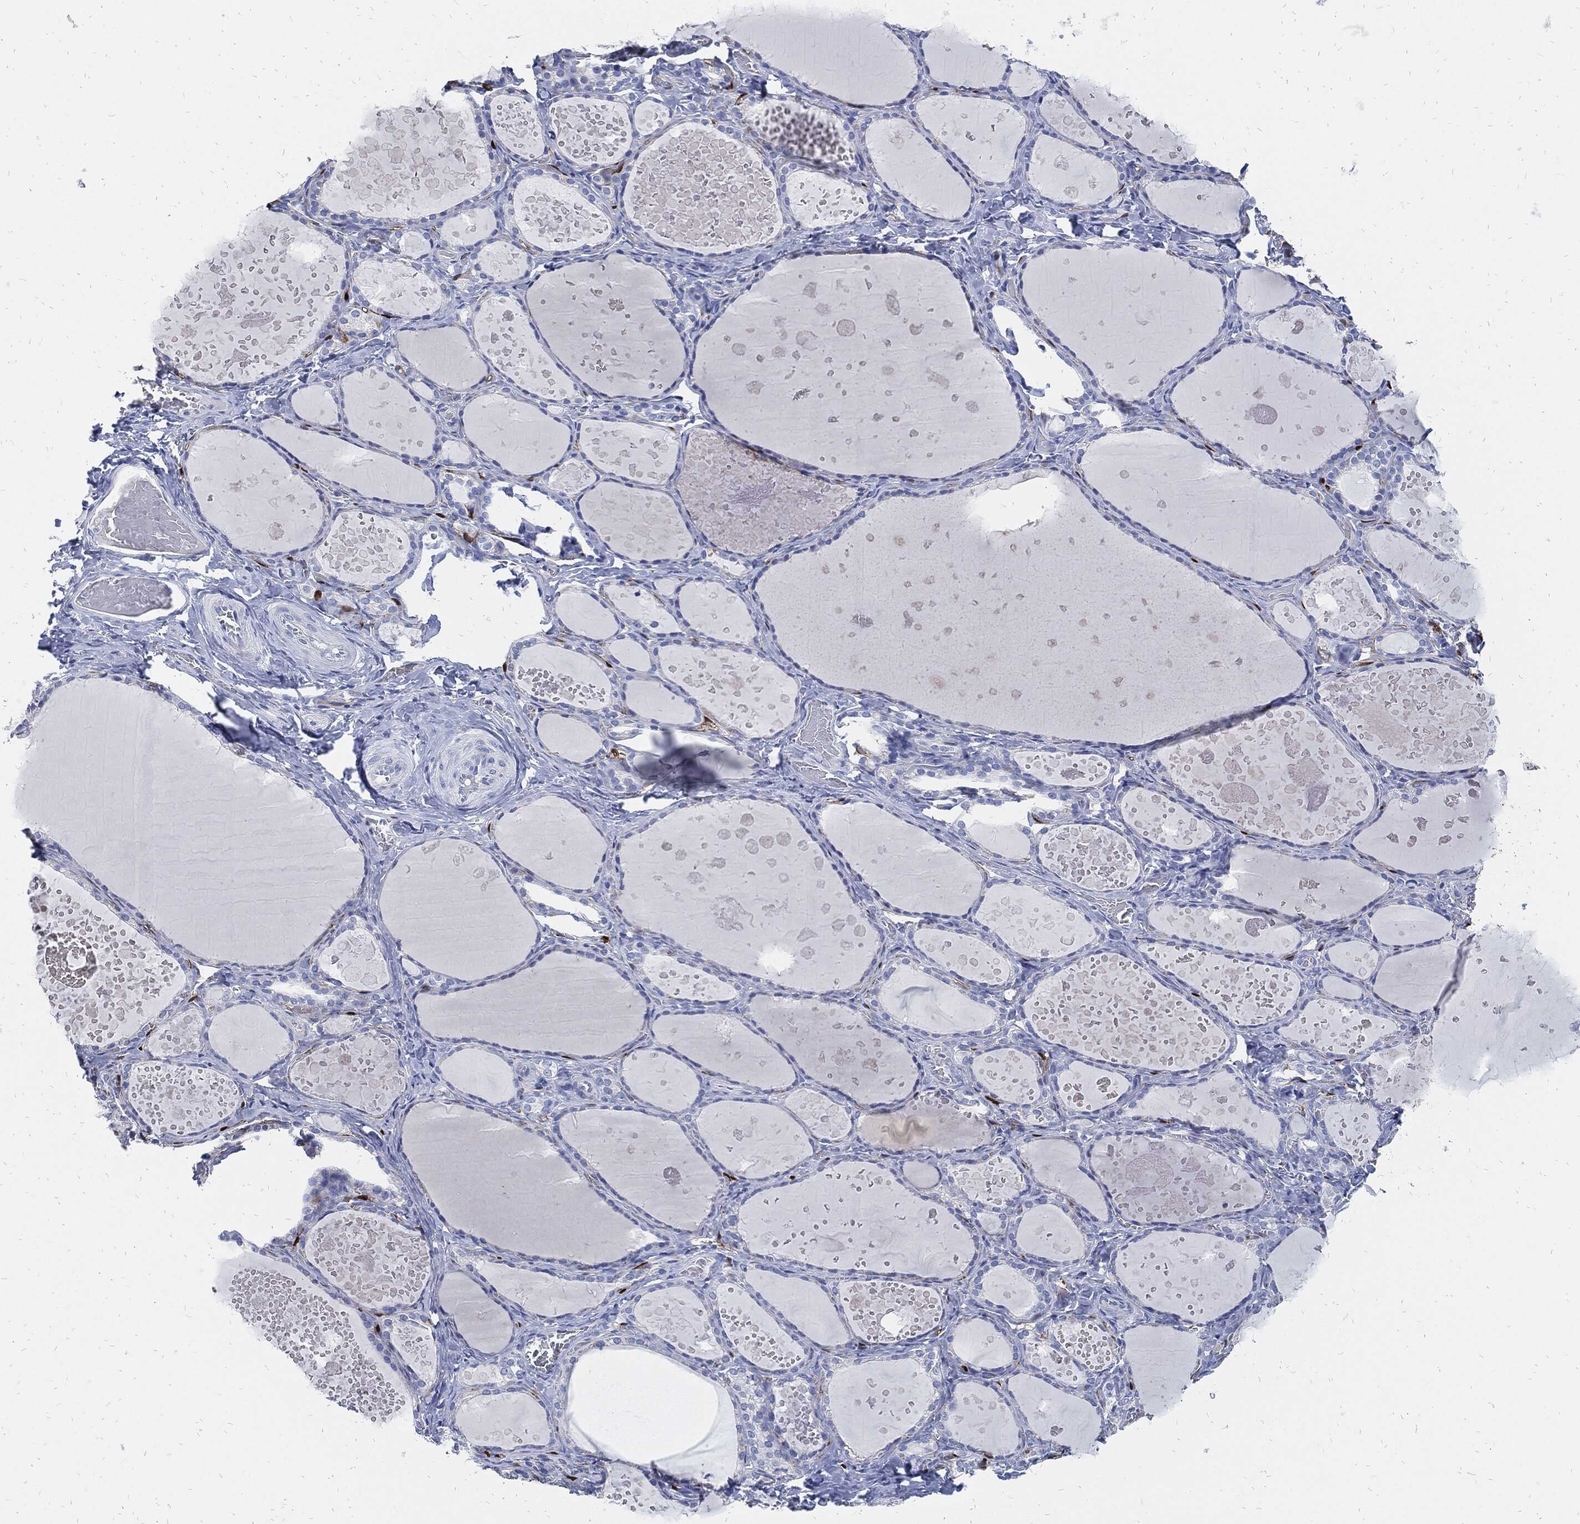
{"staining": {"intensity": "negative", "quantity": "none", "location": "none"}, "tissue": "thyroid gland", "cell_type": "Glandular cells", "image_type": "normal", "snomed": [{"axis": "morphology", "description": "Normal tissue, NOS"}, {"axis": "topography", "description": "Thyroid gland"}], "caption": "High magnification brightfield microscopy of benign thyroid gland stained with DAB (brown) and counterstained with hematoxylin (blue): glandular cells show no significant expression.", "gene": "FABP4", "patient": {"sex": "female", "age": 56}}